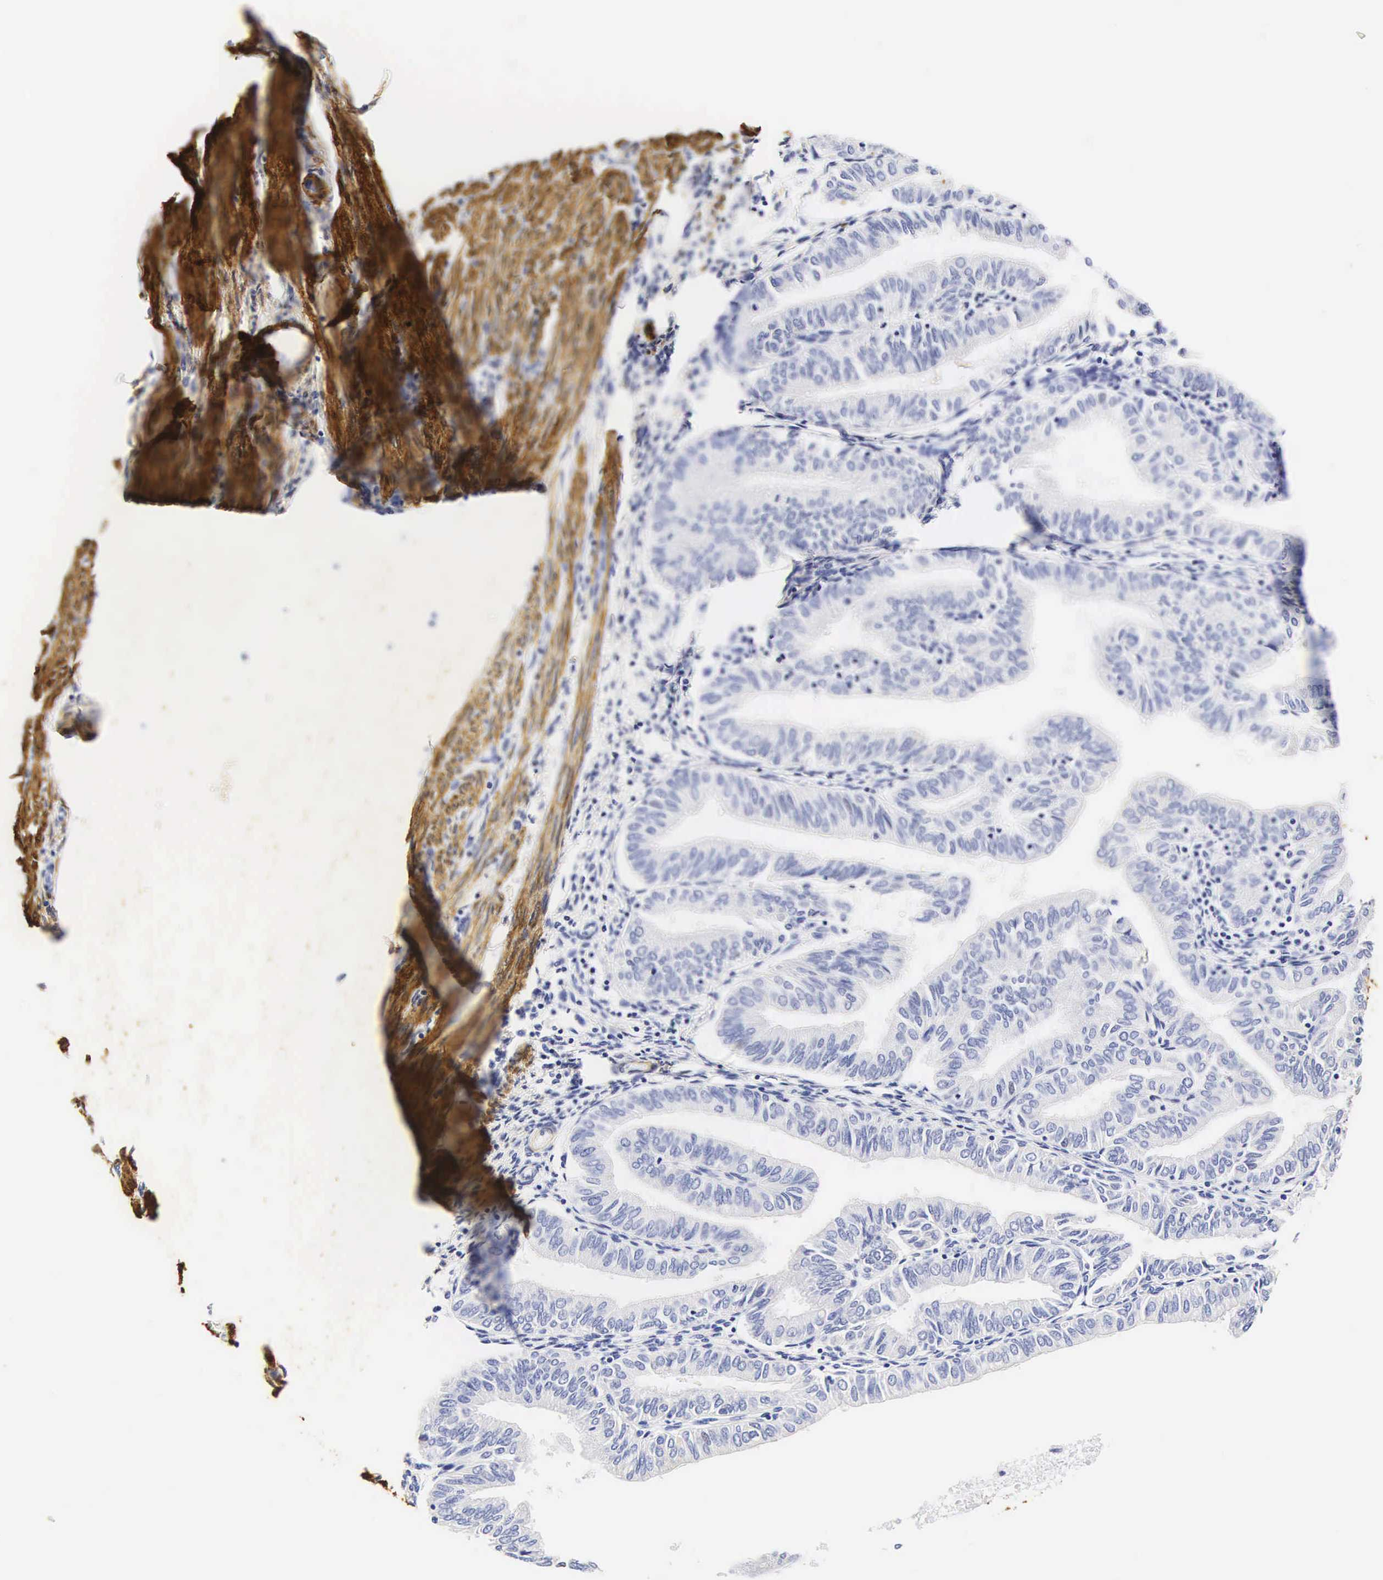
{"staining": {"intensity": "negative", "quantity": "none", "location": "none"}, "tissue": "endometrial cancer", "cell_type": "Tumor cells", "image_type": "cancer", "snomed": [{"axis": "morphology", "description": "Adenocarcinoma, NOS"}, {"axis": "topography", "description": "Endometrium"}], "caption": "Immunohistochemical staining of human adenocarcinoma (endometrial) reveals no significant expression in tumor cells. (DAB (3,3'-diaminobenzidine) immunohistochemistry visualized using brightfield microscopy, high magnification).", "gene": "CNN1", "patient": {"sex": "female", "age": 51}}